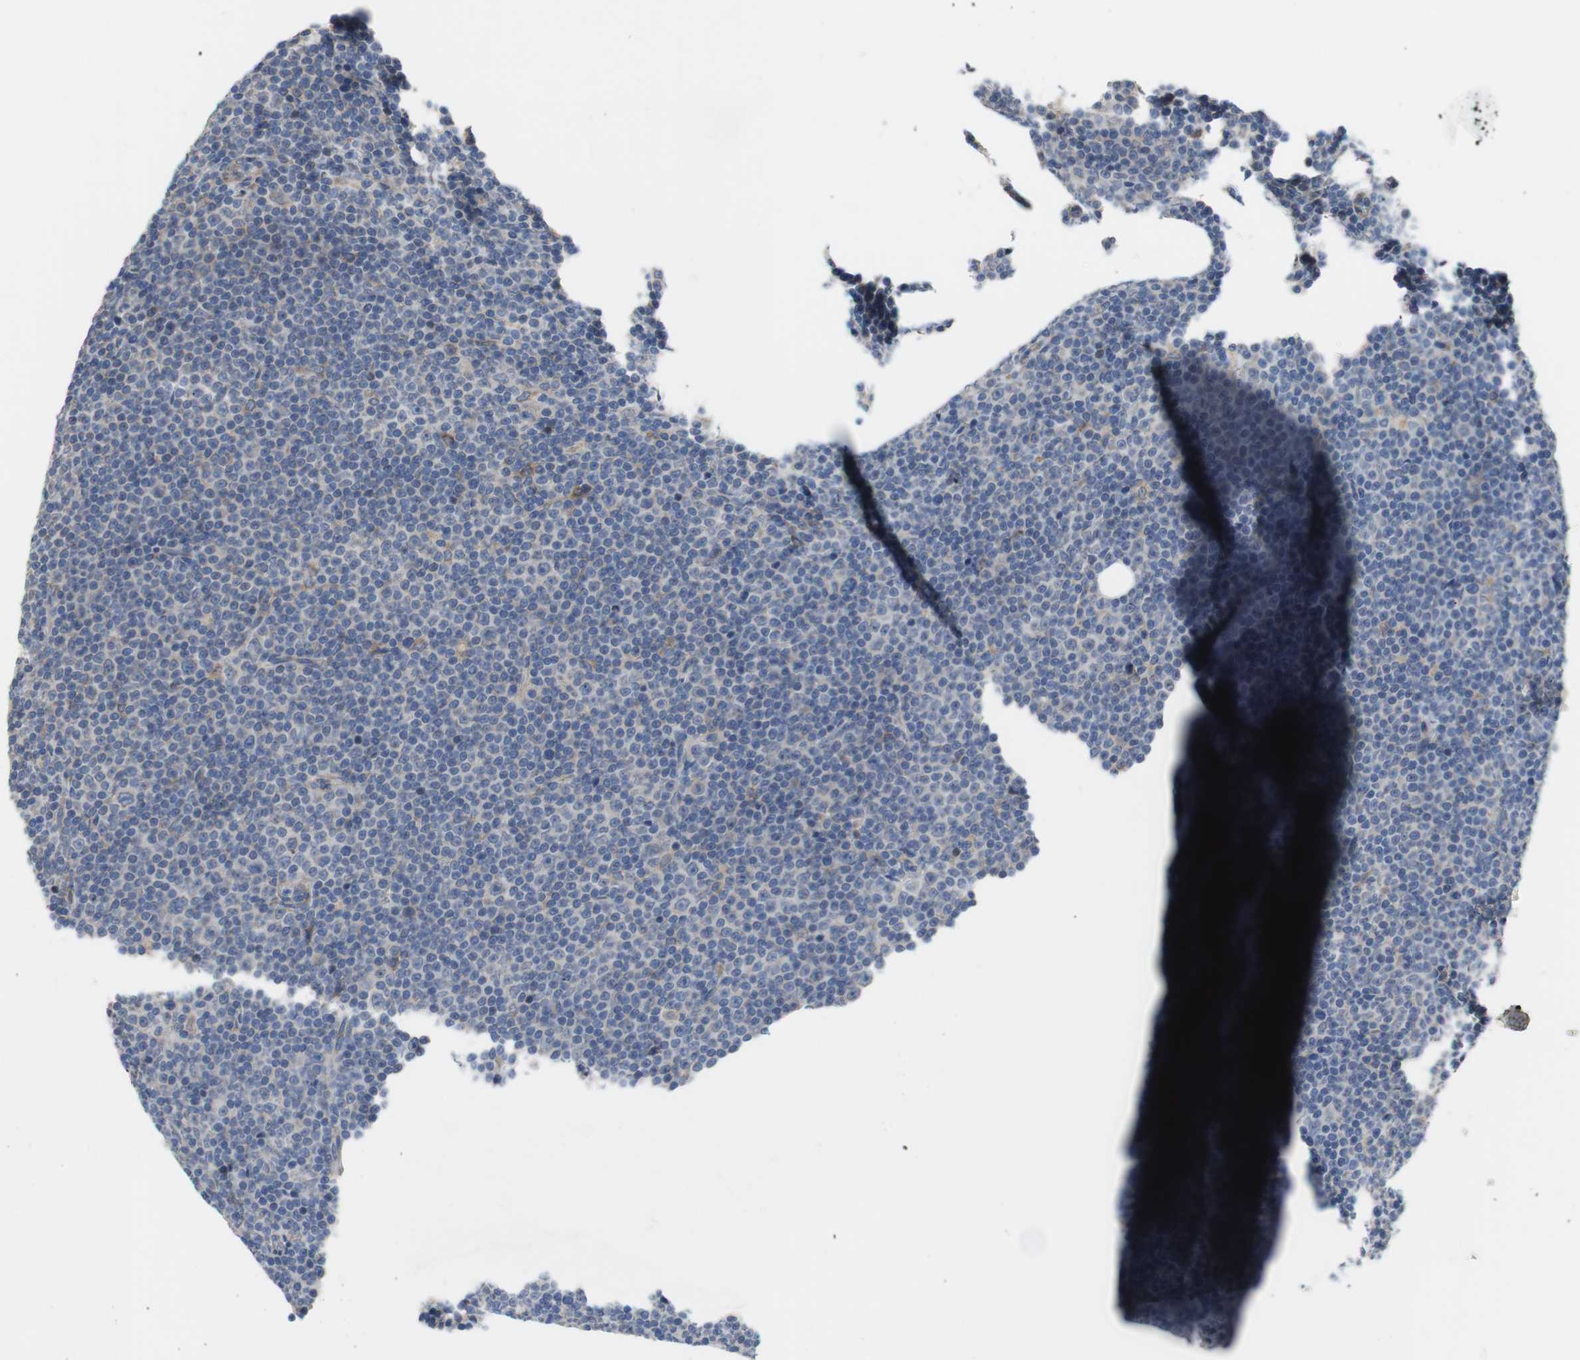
{"staining": {"intensity": "negative", "quantity": "none", "location": "none"}, "tissue": "lymphoma", "cell_type": "Tumor cells", "image_type": "cancer", "snomed": [{"axis": "morphology", "description": "Malignant lymphoma, non-Hodgkin's type, Low grade"}, {"axis": "topography", "description": "Lymph node"}], "caption": "A micrograph of lymphoma stained for a protein displays no brown staining in tumor cells.", "gene": "TTC14", "patient": {"sex": "female", "age": 67}}